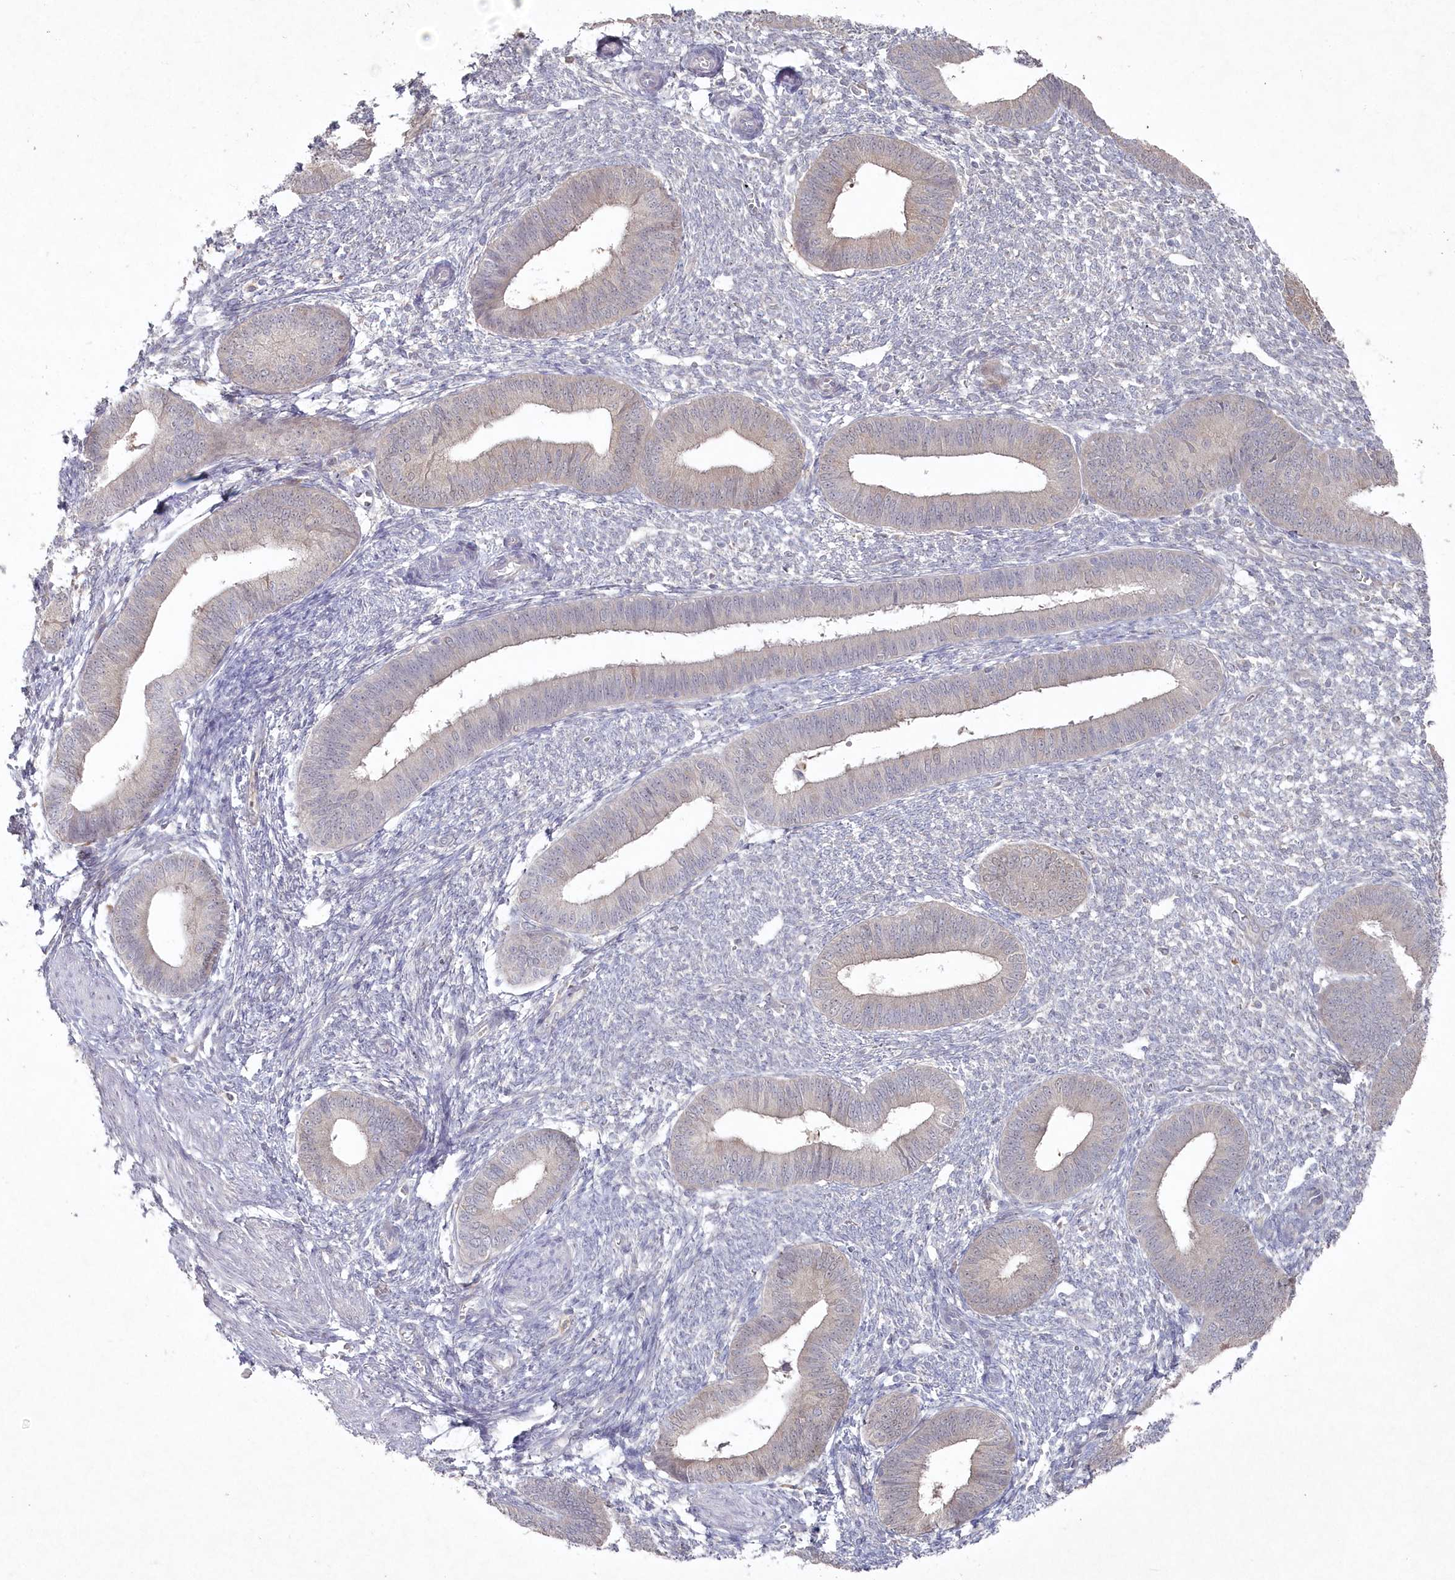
{"staining": {"intensity": "negative", "quantity": "none", "location": "none"}, "tissue": "endometrium", "cell_type": "Cells in endometrial stroma", "image_type": "normal", "snomed": [{"axis": "morphology", "description": "Normal tissue, NOS"}, {"axis": "topography", "description": "Endometrium"}], "caption": "Immunohistochemical staining of benign endometrium reveals no significant positivity in cells in endometrial stroma. Nuclei are stained in blue.", "gene": "TGFBRAP1", "patient": {"sex": "female", "age": 46}}